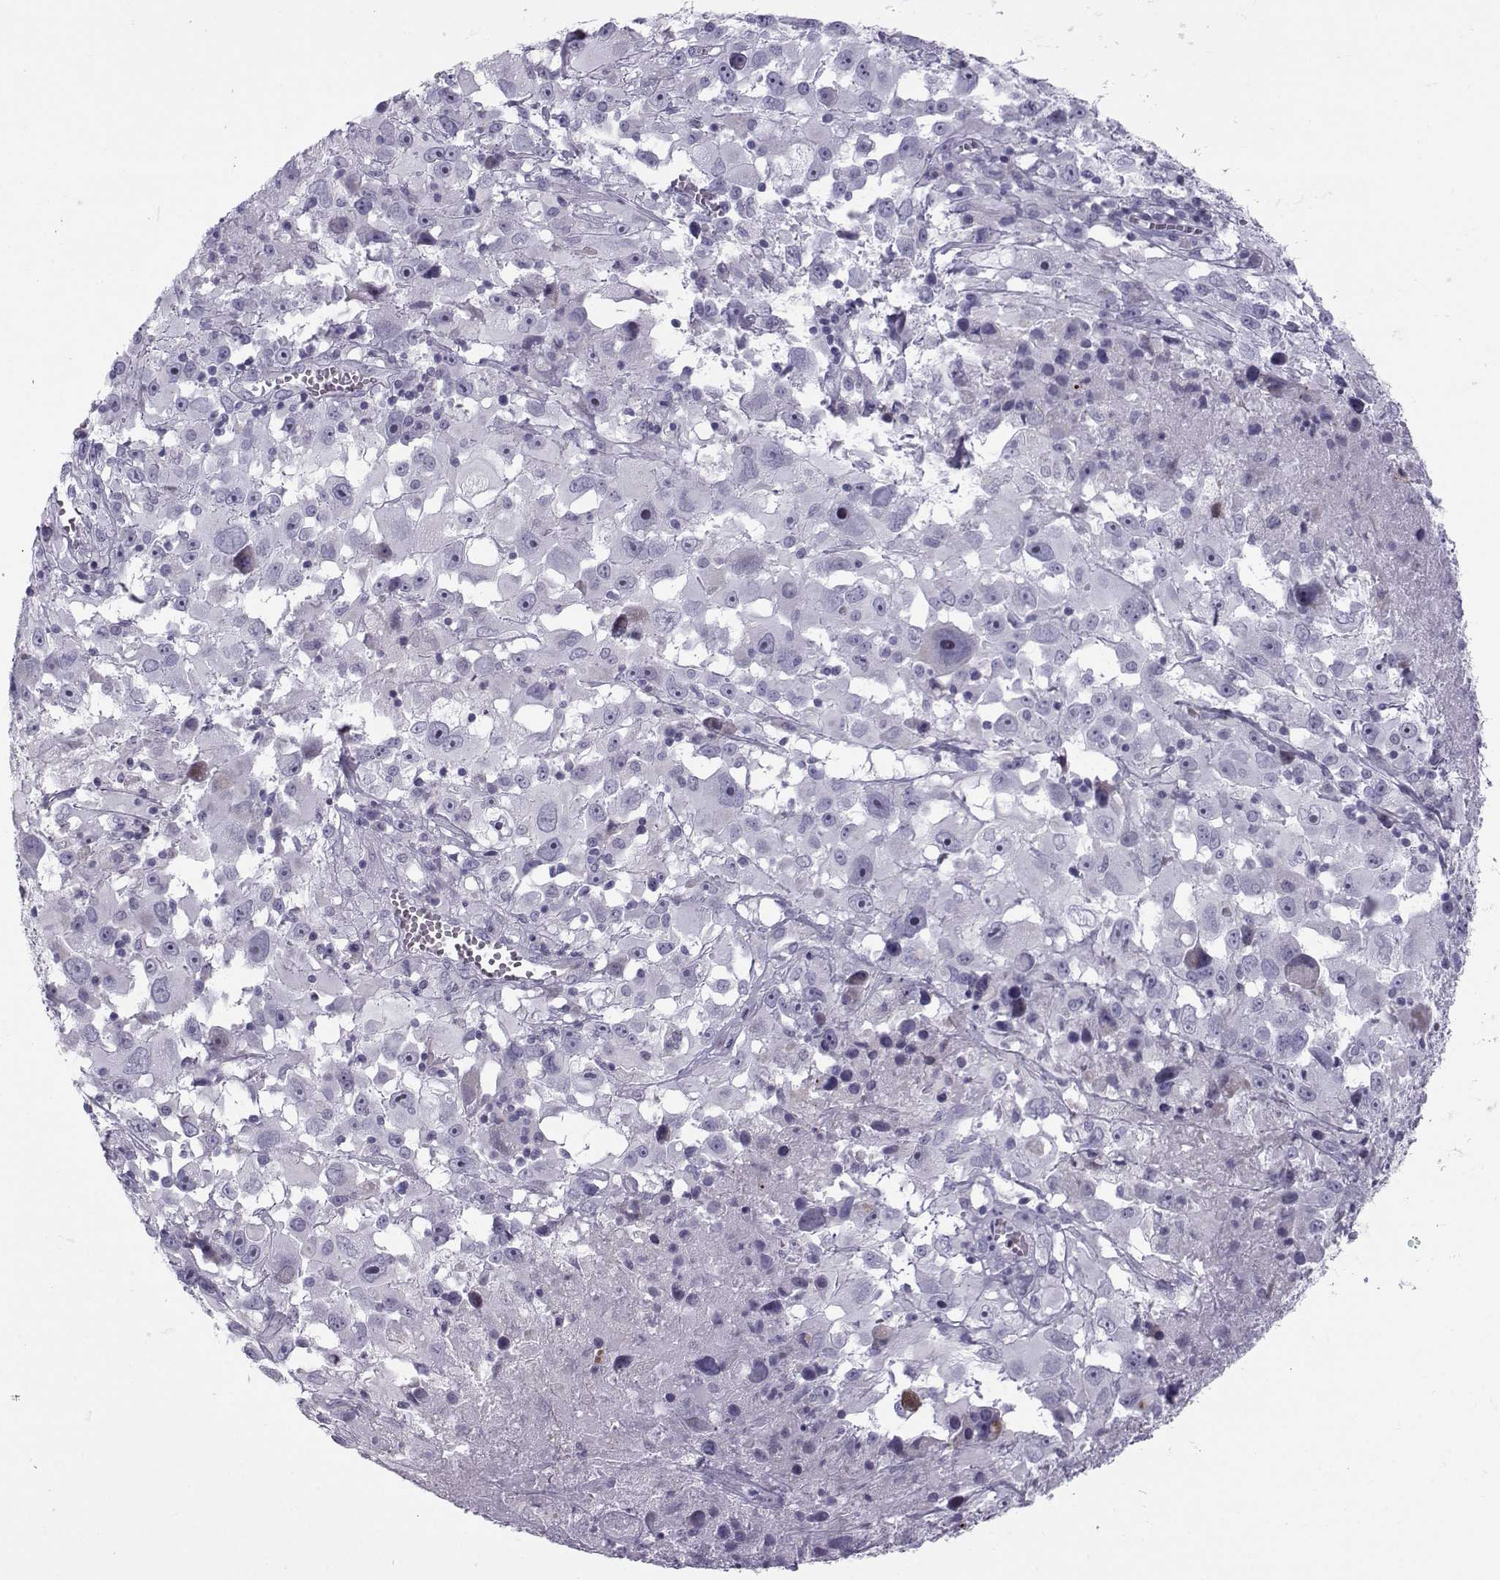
{"staining": {"intensity": "negative", "quantity": "none", "location": "none"}, "tissue": "melanoma", "cell_type": "Tumor cells", "image_type": "cancer", "snomed": [{"axis": "morphology", "description": "Malignant melanoma, Metastatic site"}, {"axis": "topography", "description": "Soft tissue"}], "caption": "Malignant melanoma (metastatic site) was stained to show a protein in brown. There is no significant positivity in tumor cells.", "gene": "DMRT3", "patient": {"sex": "male", "age": 50}}